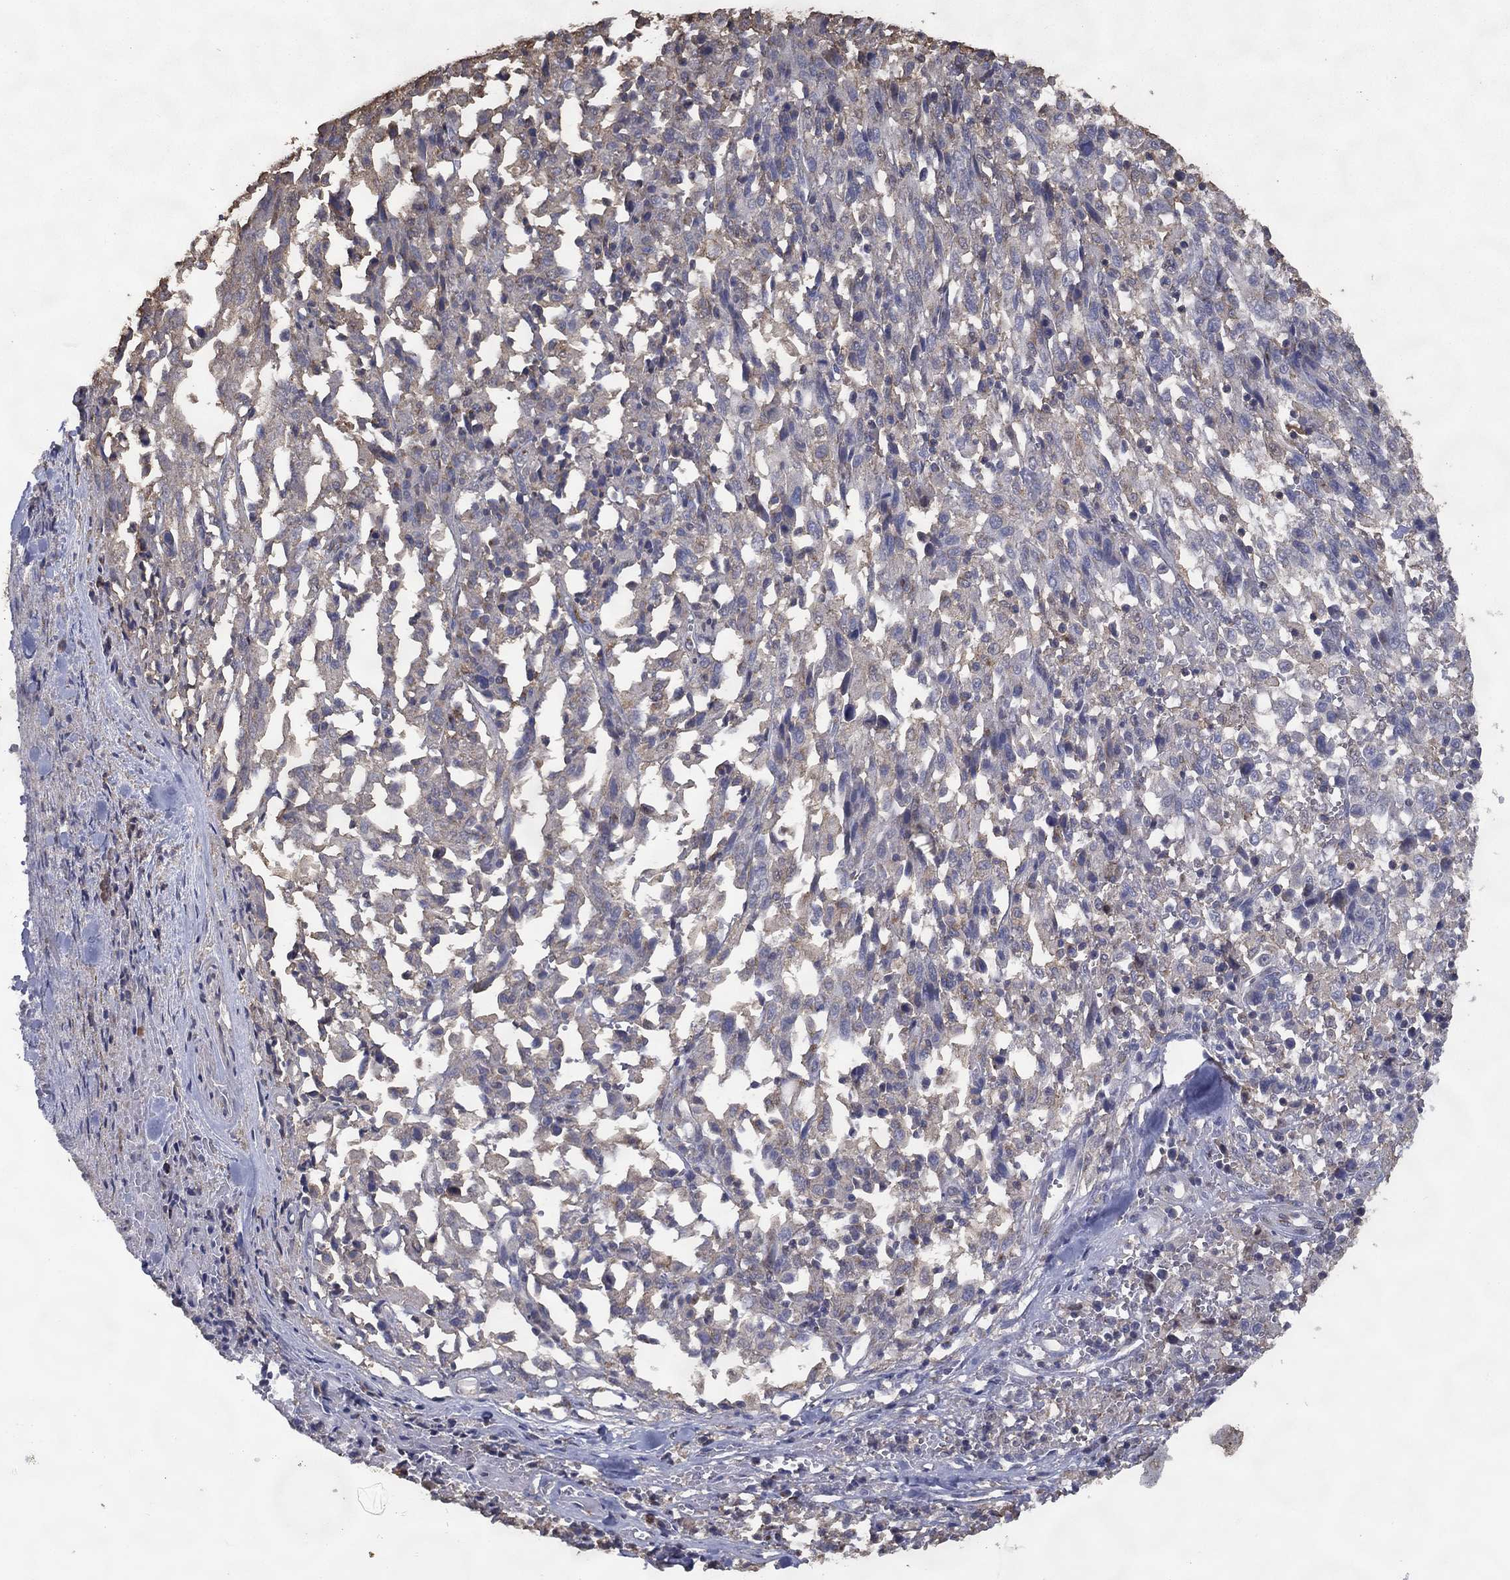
{"staining": {"intensity": "negative", "quantity": "none", "location": "none"}, "tissue": "melanoma", "cell_type": "Tumor cells", "image_type": "cancer", "snomed": [{"axis": "morphology", "description": "Malignant melanoma, NOS"}, {"axis": "topography", "description": "Skin"}], "caption": "IHC of melanoma demonstrates no staining in tumor cells.", "gene": "GPR183", "patient": {"sex": "female", "age": 91}}